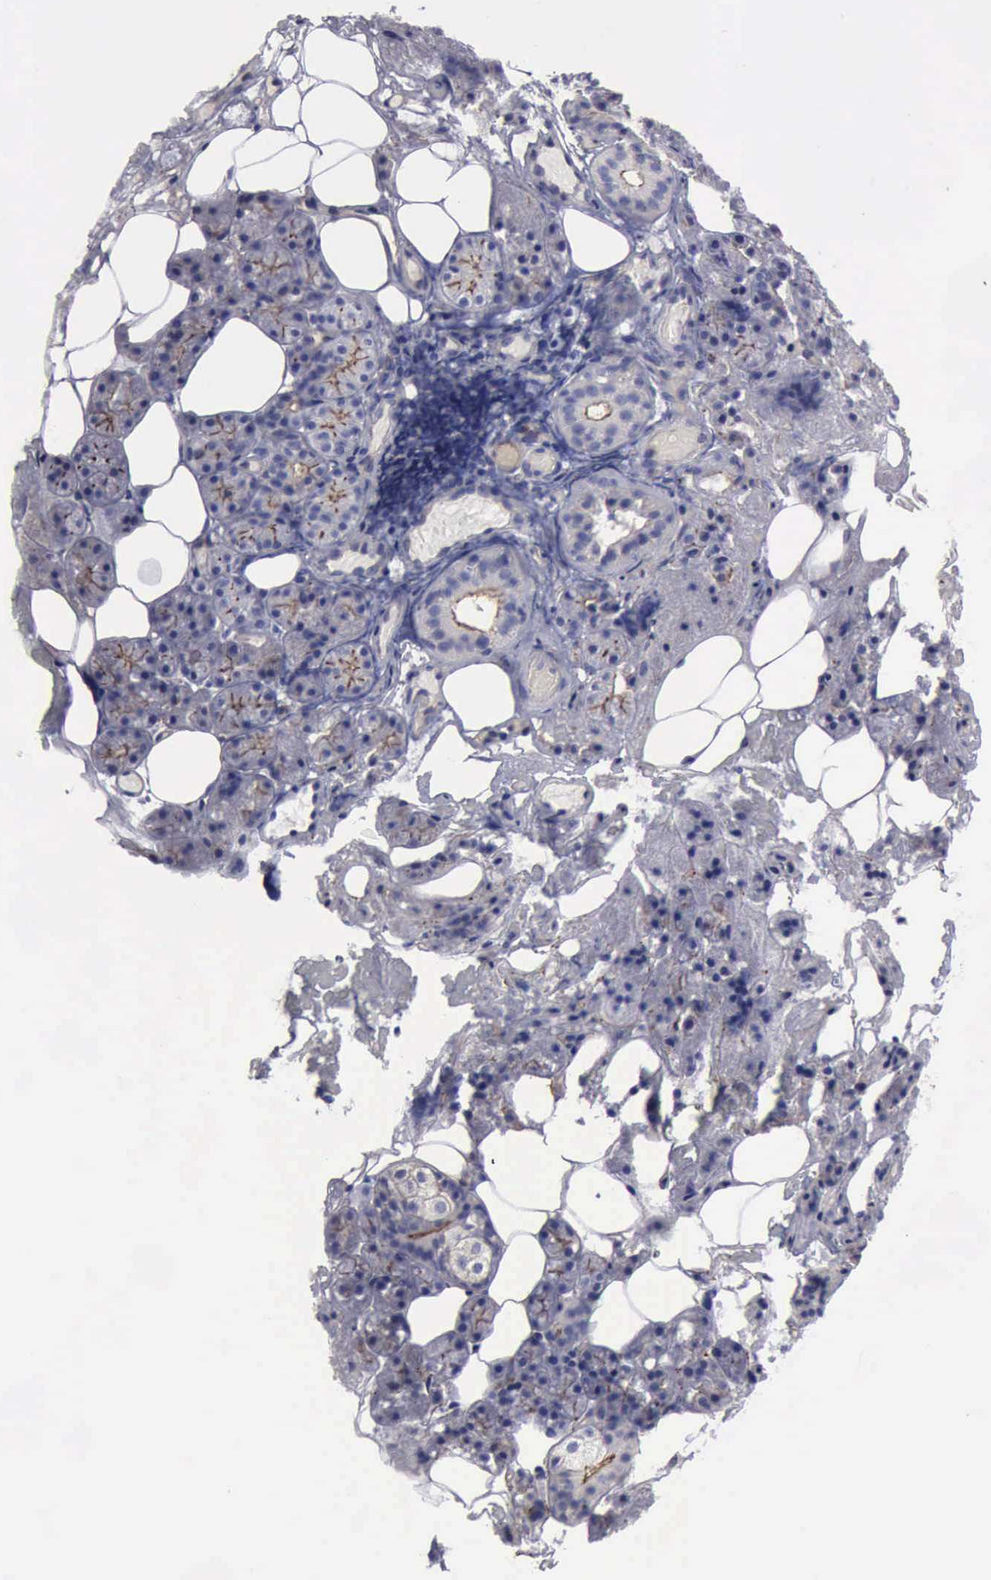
{"staining": {"intensity": "moderate", "quantity": "25%-75%", "location": "cytoplasmic/membranous"}, "tissue": "salivary gland", "cell_type": "Glandular cells", "image_type": "normal", "snomed": [{"axis": "morphology", "description": "Normal tissue, NOS"}, {"axis": "topography", "description": "Salivary gland"}], "caption": "Salivary gland stained with IHC demonstrates moderate cytoplasmic/membranous positivity in approximately 25%-75% of glandular cells. Using DAB (brown) and hematoxylin (blue) stains, captured at high magnification using brightfield microscopy.", "gene": "RDX", "patient": {"sex": "female", "age": 55}}